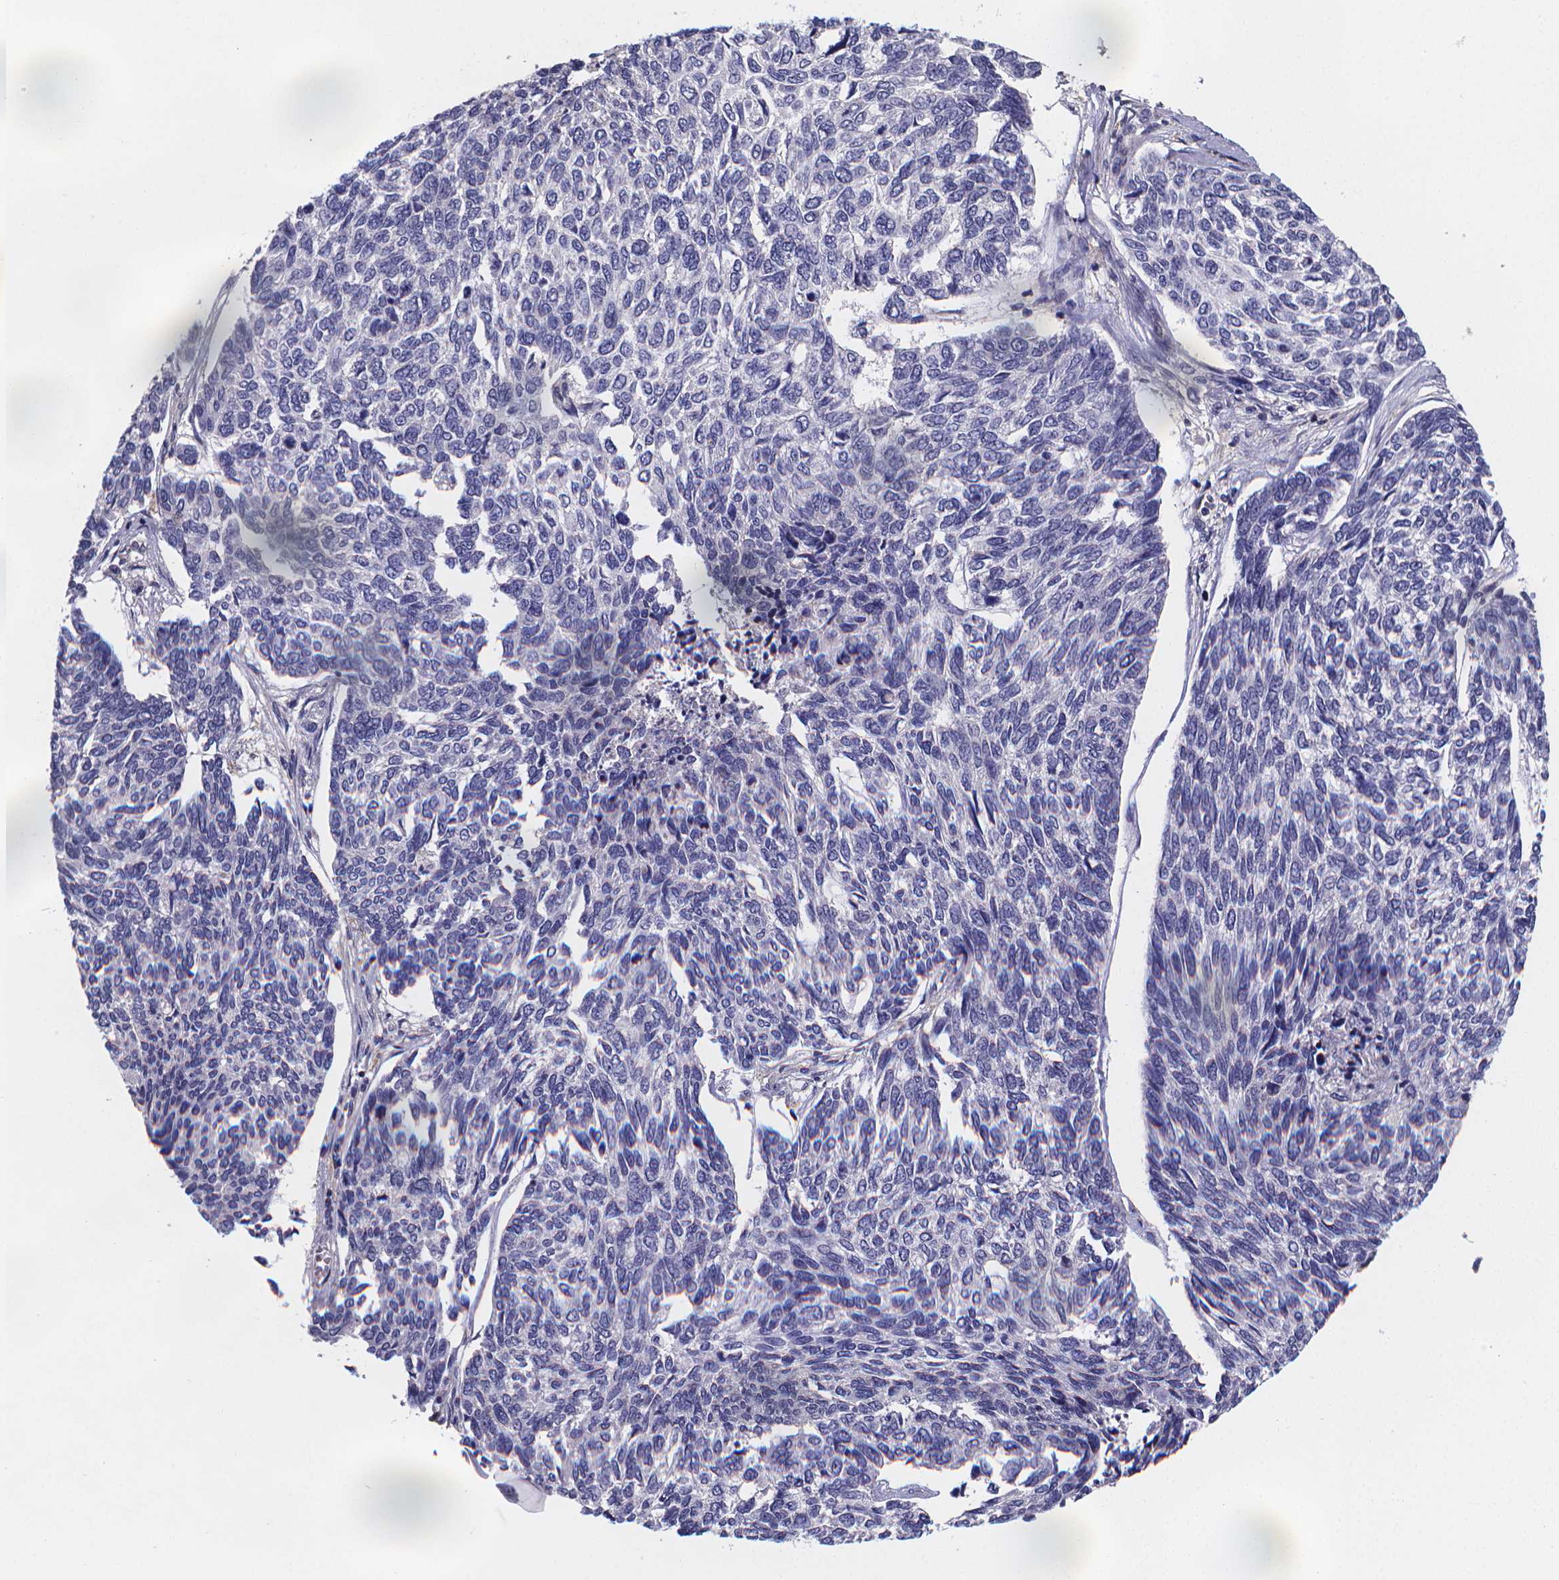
{"staining": {"intensity": "negative", "quantity": "none", "location": "none"}, "tissue": "skin cancer", "cell_type": "Tumor cells", "image_type": "cancer", "snomed": [{"axis": "morphology", "description": "Basal cell carcinoma"}, {"axis": "topography", "description": "Skin"}], "caption": "Skin basal cell carcinoma was stained to show a protein in brown. There is no significant staining in tumor cells.", "gene": "PAH", "patient": {"sex": "female", "age": 65}}